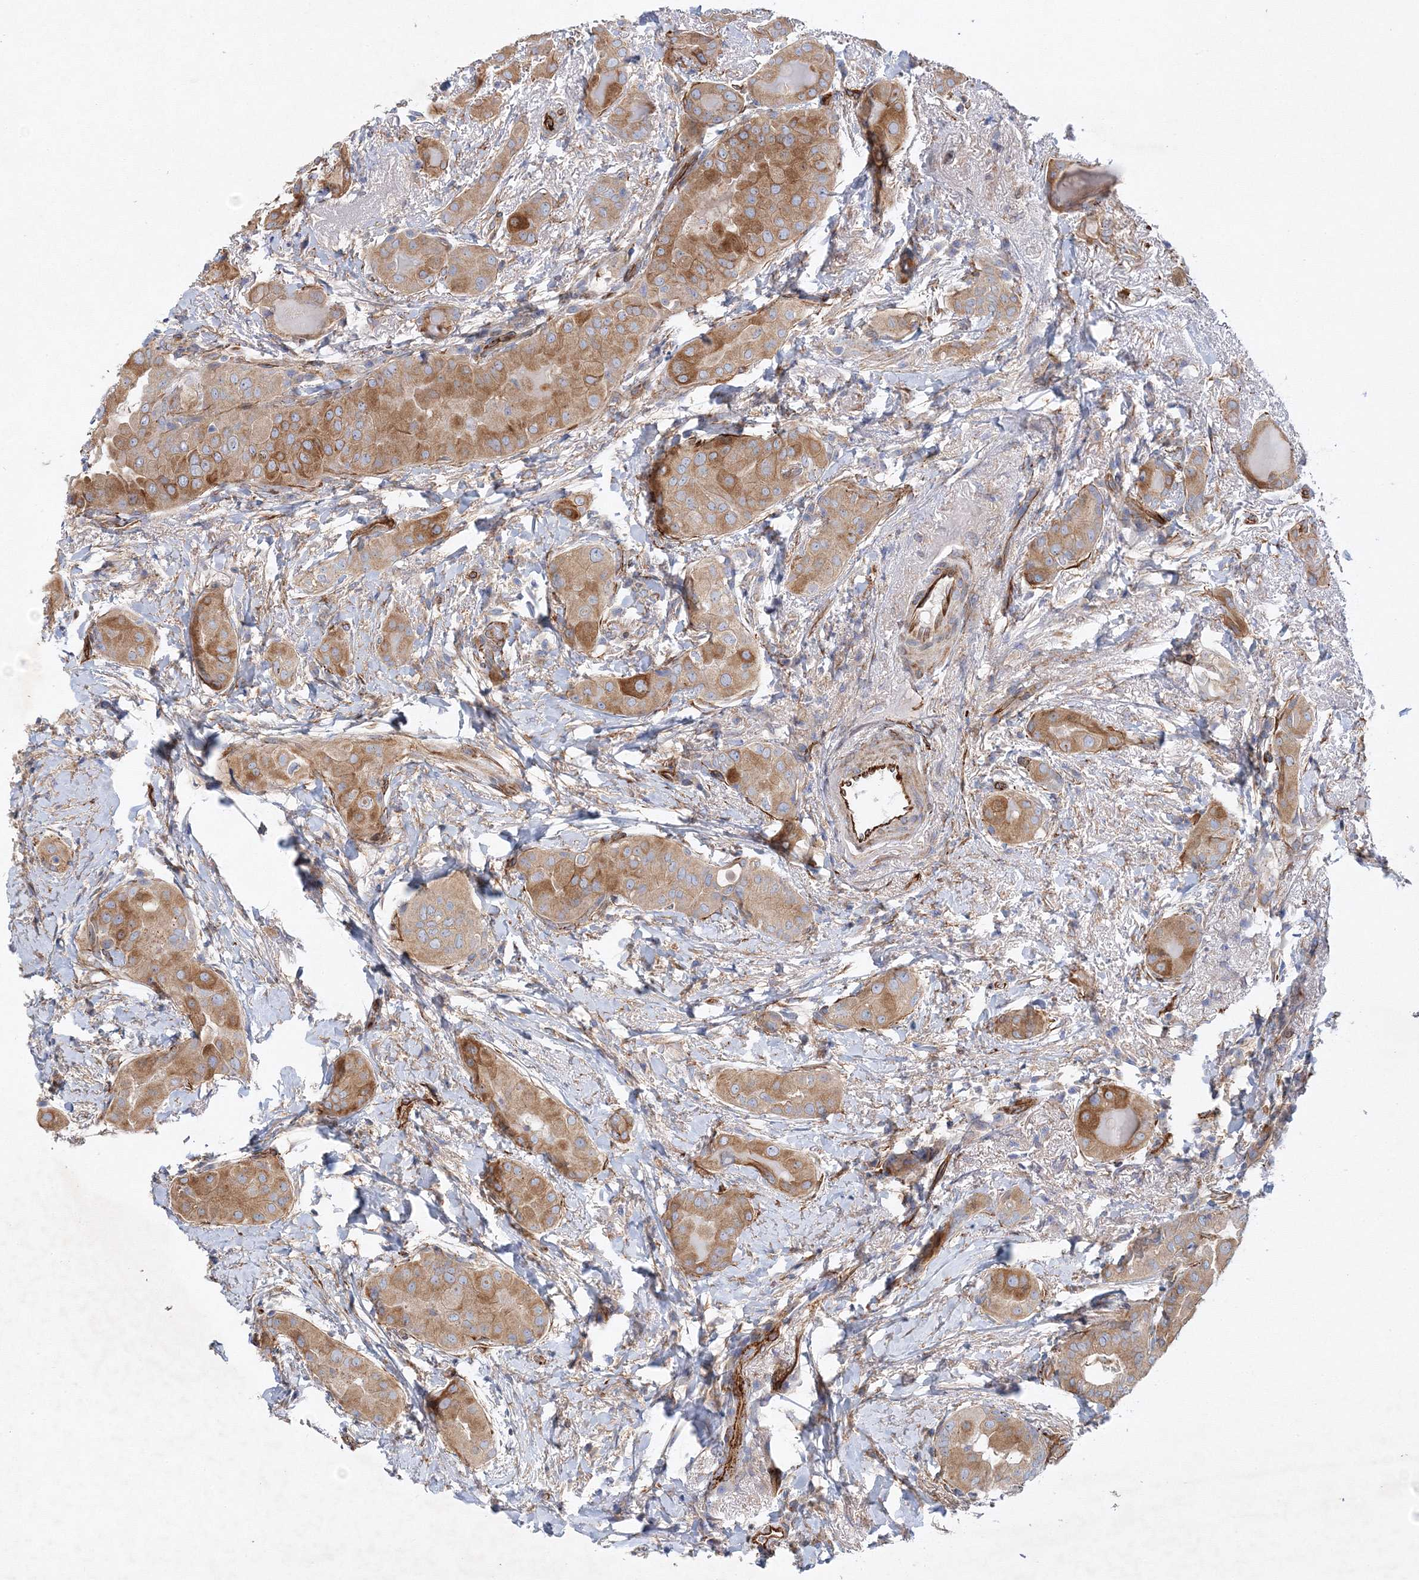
{"staining": {"intensity": "moderate", "quantity": ">75%", "location": "cytoplasmic/membranous"}, "tissue": "thyroid cancer", "cell_type": "Tumor cells", "image_type": "cancer", "snomed": [{"axis": "morphology", "description": "Papillary adenocarcinoma, NOS"}, {"axis": "topography", "description": "Thyroid gland"}], "caption": "Immunohistochemistry (IHC) of human thyroid cancer (papillary adenocarcinoma) displays medium levels of moderate cytoplasmic/membranous staining in about >75% of tumor cells.", "gene": "ZFYVE16", "patient": {"sex": "male", "age": 33}}